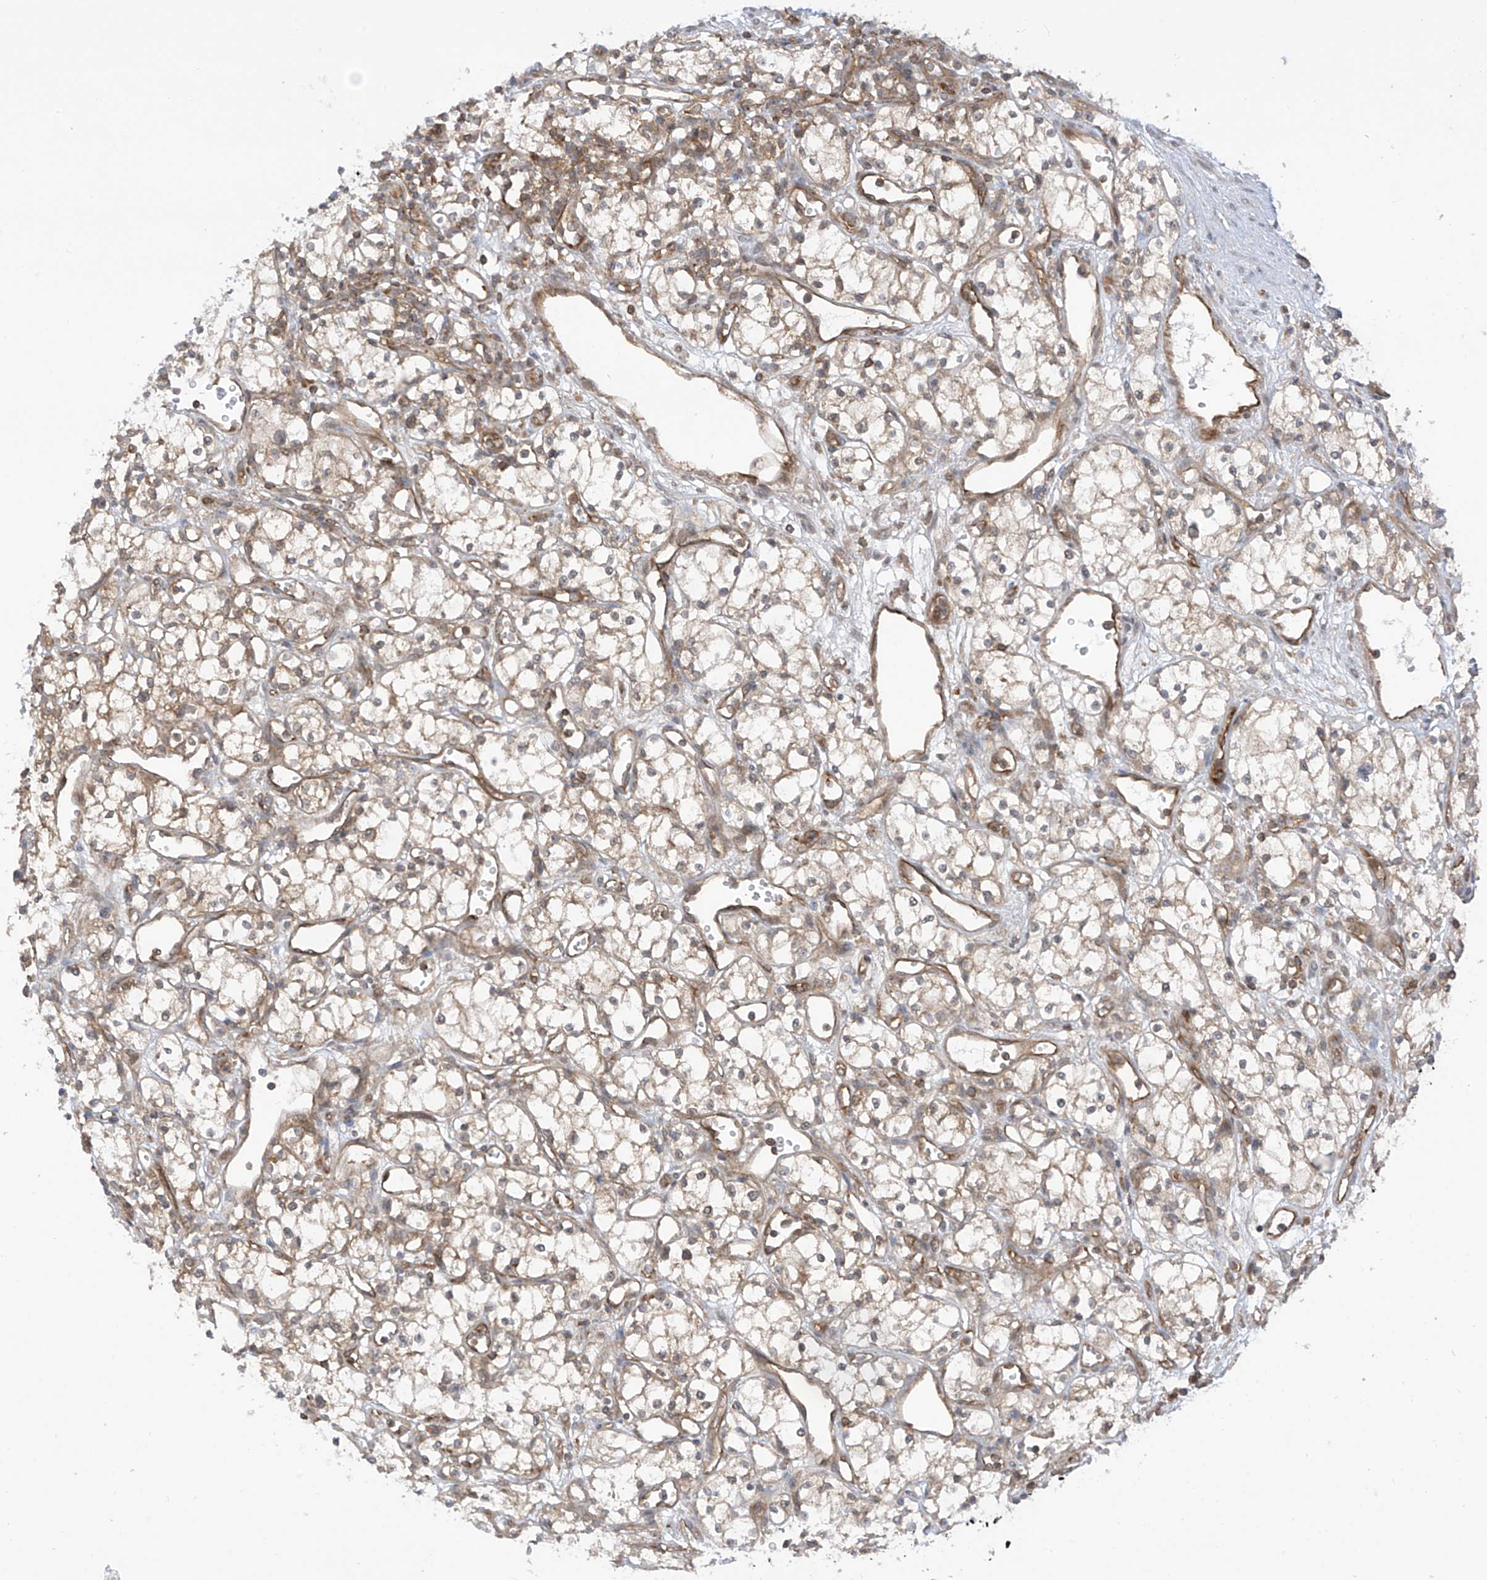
{"staining": {"intensity": "weak", "quantity": "<25%", "location": "cytoplasmic/membranous"}, "tissue": "renal cancer", "cell_type": "Tumor cells", "image_type": "cancer", "snomed": [{"axis": "morphology", "description": "Adenocarcinoma, NOS"}, {"axis": "topography", "description": "Kidney"}], "caption": "A histopathology image of adenocarcinoma (renal) stained for a protein demonstrates no brown staining in tumor cells.", "gene": "REPS1", "patient": {"sex": "male", "age": 59}}